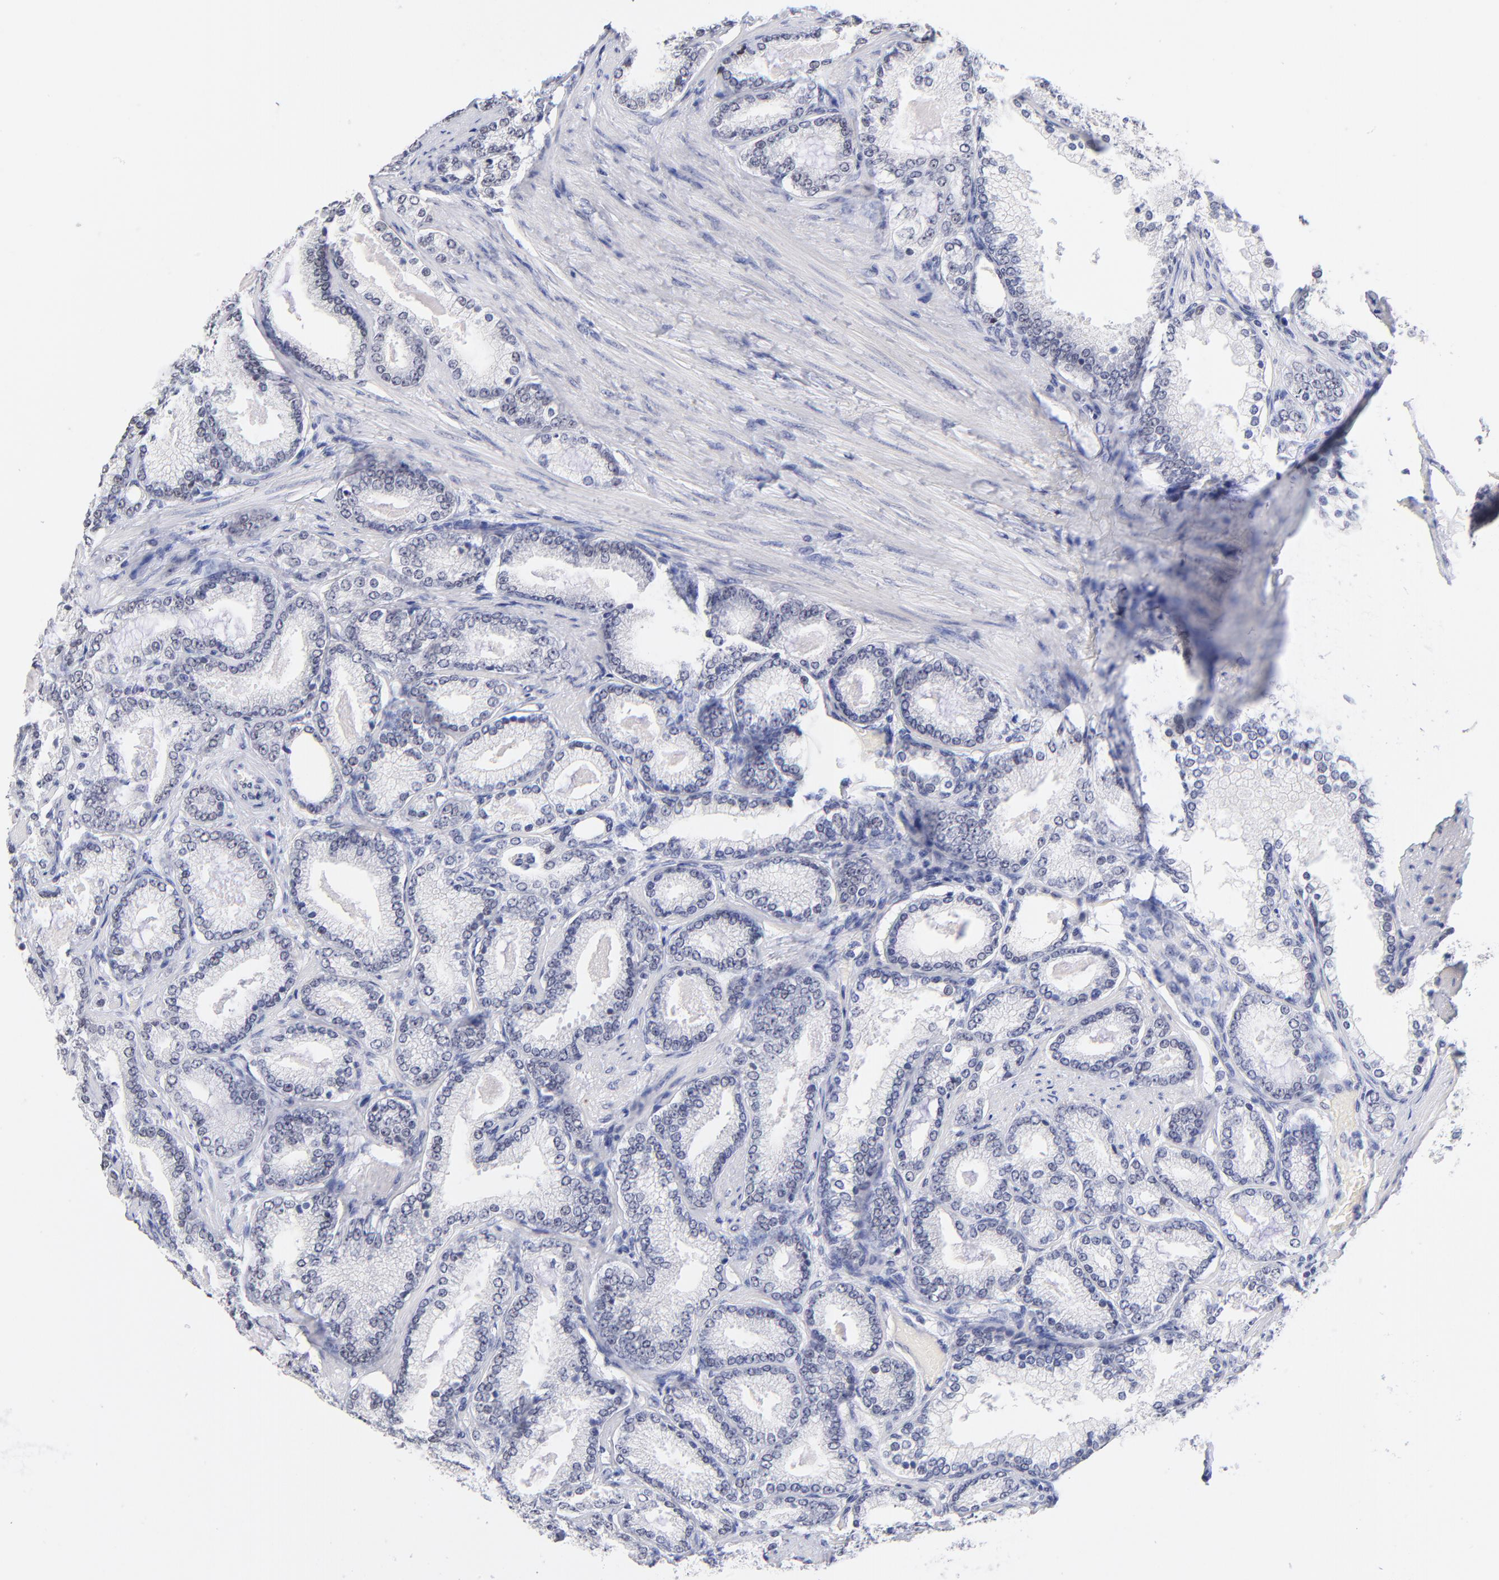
{"staining": {"intensity": "negative", "quantity": "none", "location": "none"}, "tissue": "prostate cancer", "cell_type": "Tumor cells", "image_type": "cancer", "snomed": [{"axis": "morphology", "description": "Adenocarcinoma, Low grade"}, {"axis": "topography", "description": "Prostate"}], "caption": "High magnification brightfield microscopy of prostate cancer stained with DAB (brown) and counterstained with hematoxylin (blue): tumor cells show no significant expression.", "gene": "ZNF74", "patient": {"sex": "male", "age": 71}}